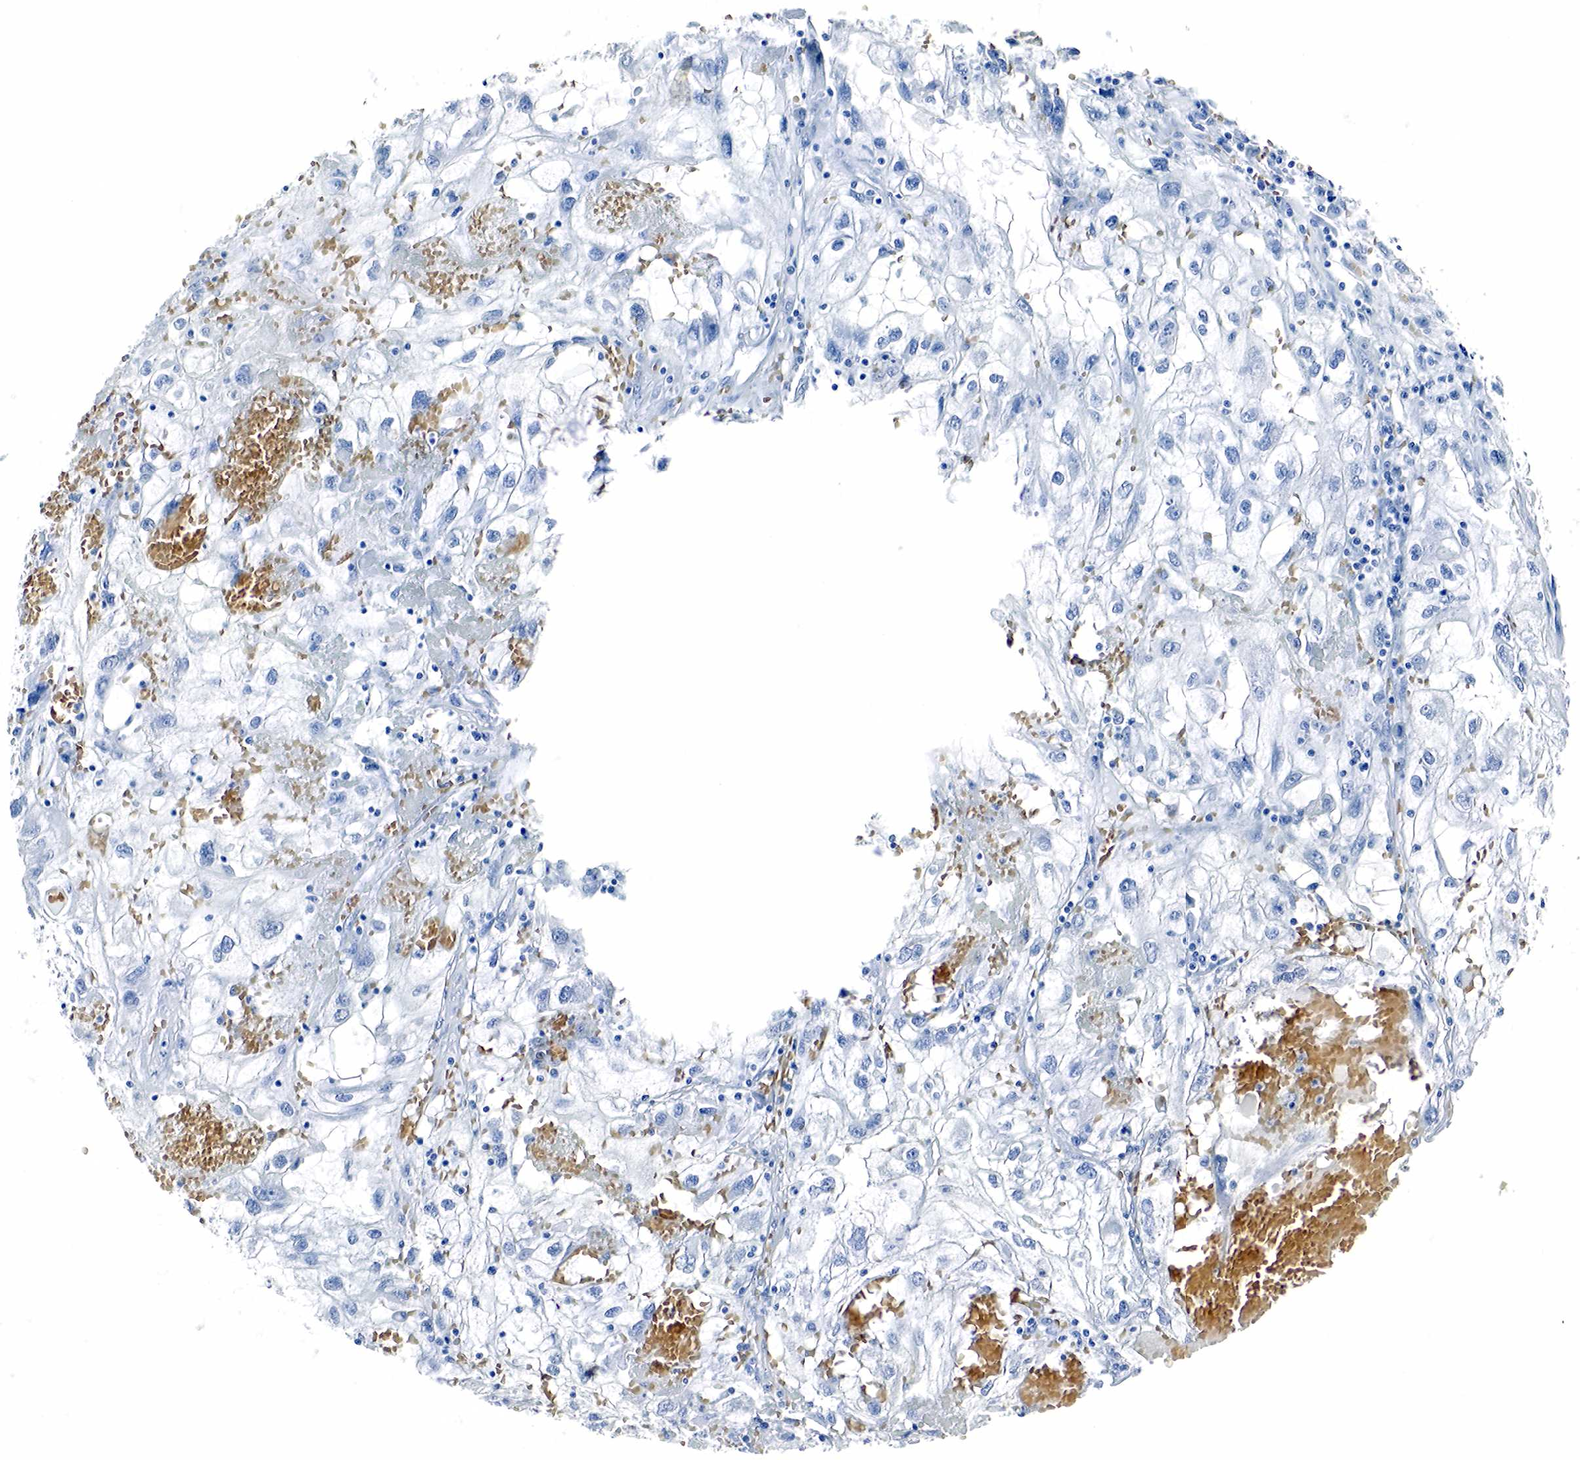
{"staining": {"intensity": "negative", "quantity": "none", "location": "none"}, "tissue": "renal cancer", "cell_type": "Tumor cells", "image_type": "cancer", "snomed": [{"axis": "morphology", "description": "Normal tissue, NOS"}, {"axis": "morphology", "description": "Adenocarcinoma, NOS"}, {"axis": "topography", "description": "Kidney"}], "caption": "Micrograph shows no protein staining in tumor cells of renal cancer tissue. The staining was performed using DAB to visualize the protein expression in brown, while the nuclei were stained in blue with hematoxylin (Magnification: 20x).", "gene": "GAST", "patient": {"sex": "male", "age": 71}}